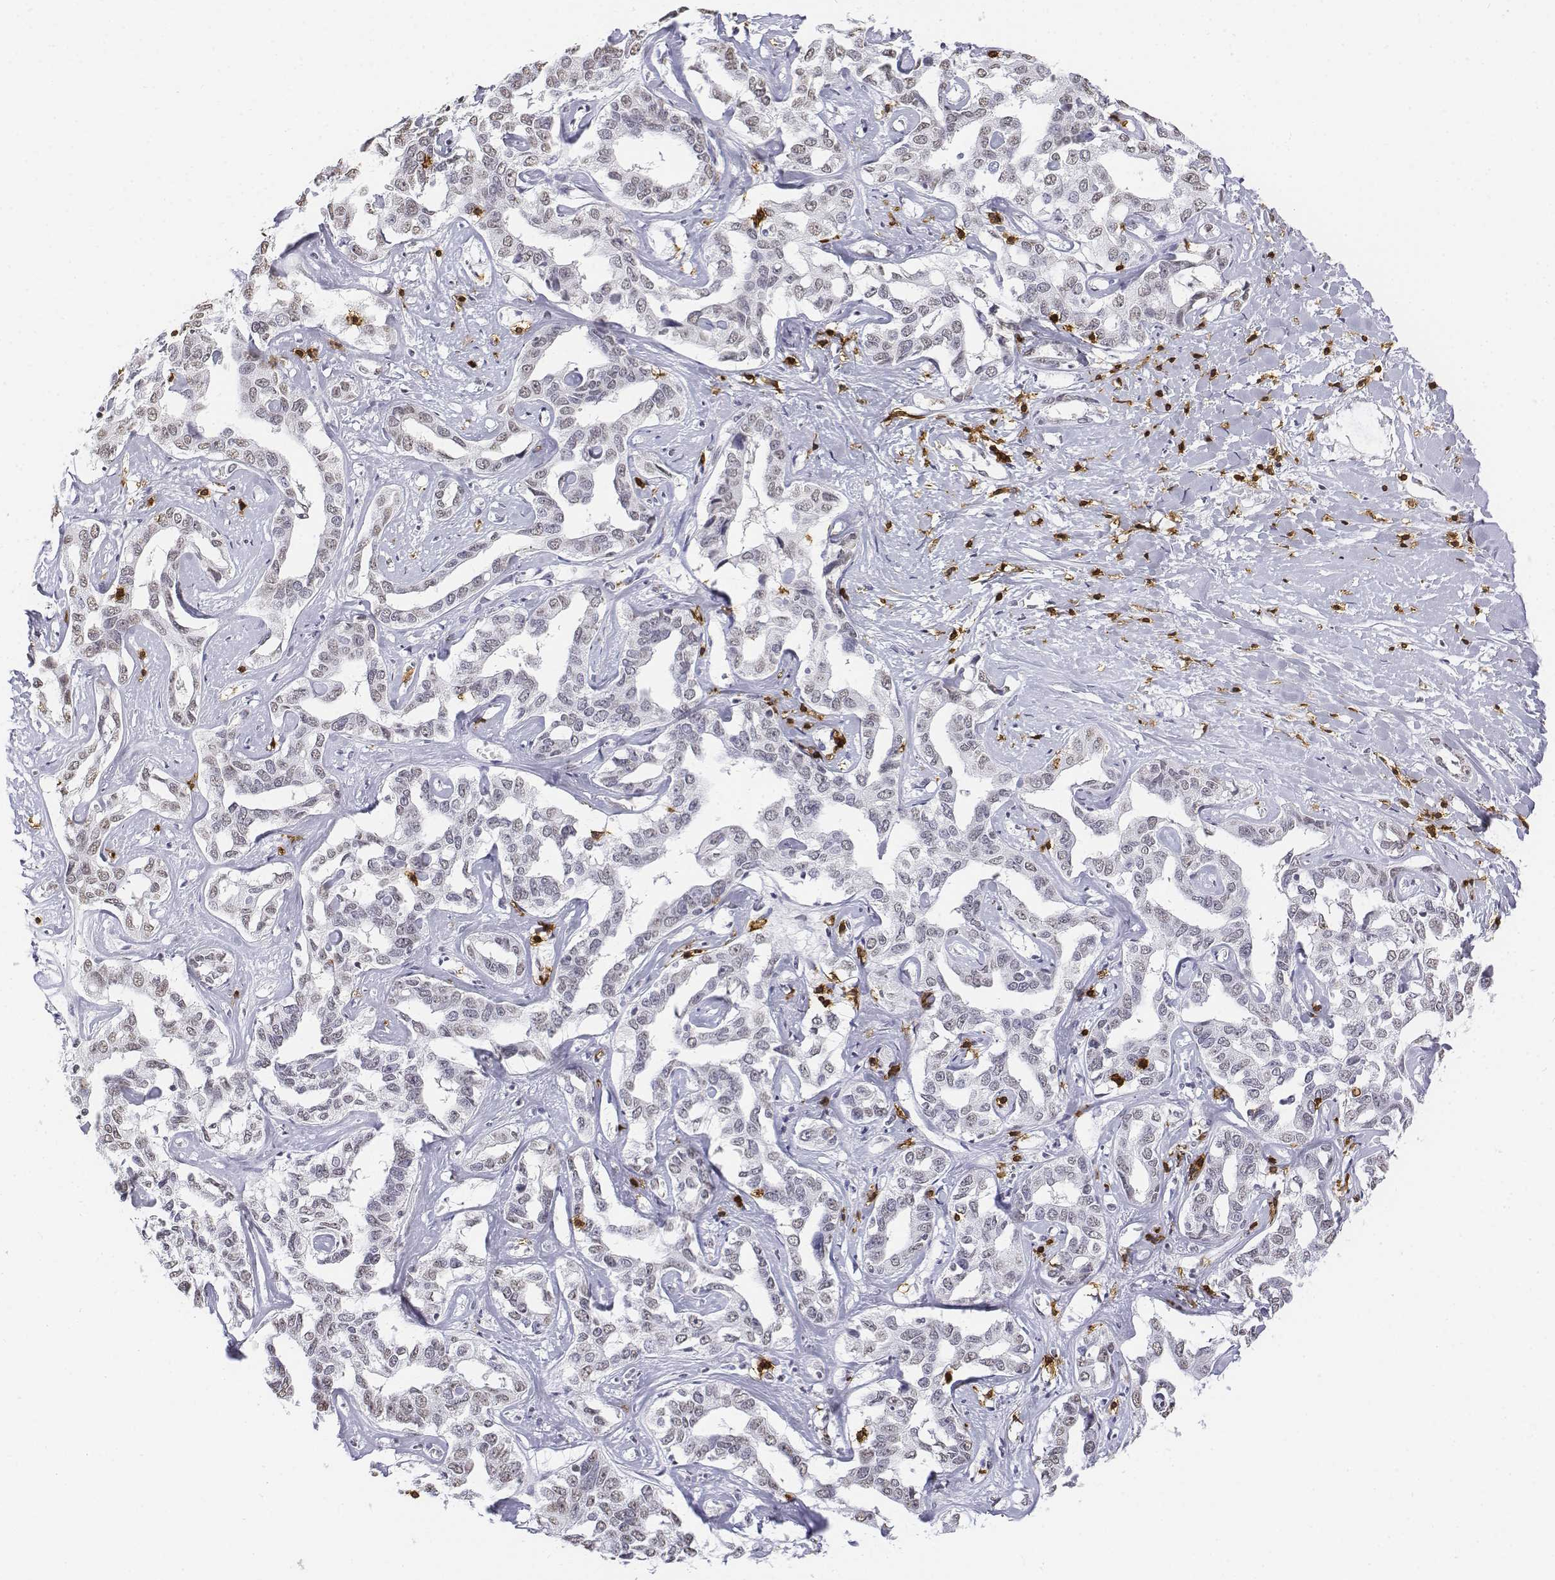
{"staining": {"intensity": "negative", "quantity": "none", "location": "none"}, "tissue": "liver cancer", "cell_type": "Tumor cells", "image_type": "cancer", "snomed": [{"axis": "morphology", "description": "Cholangiocarcinoma"}, {"axis": "topography", "description": "Liver"}], "caption": "This is a image of IHC staining of cholangiocarcinoma (liver), which shows no staining in tumor cells. (Stains: DAB immunohistochemistry (IHC) with hematoxylin counter stain, Microscopy: brightfield microscopy at high magnification).", "gene": "CD3E", "patient": {"sex": "male", "age": 59}}